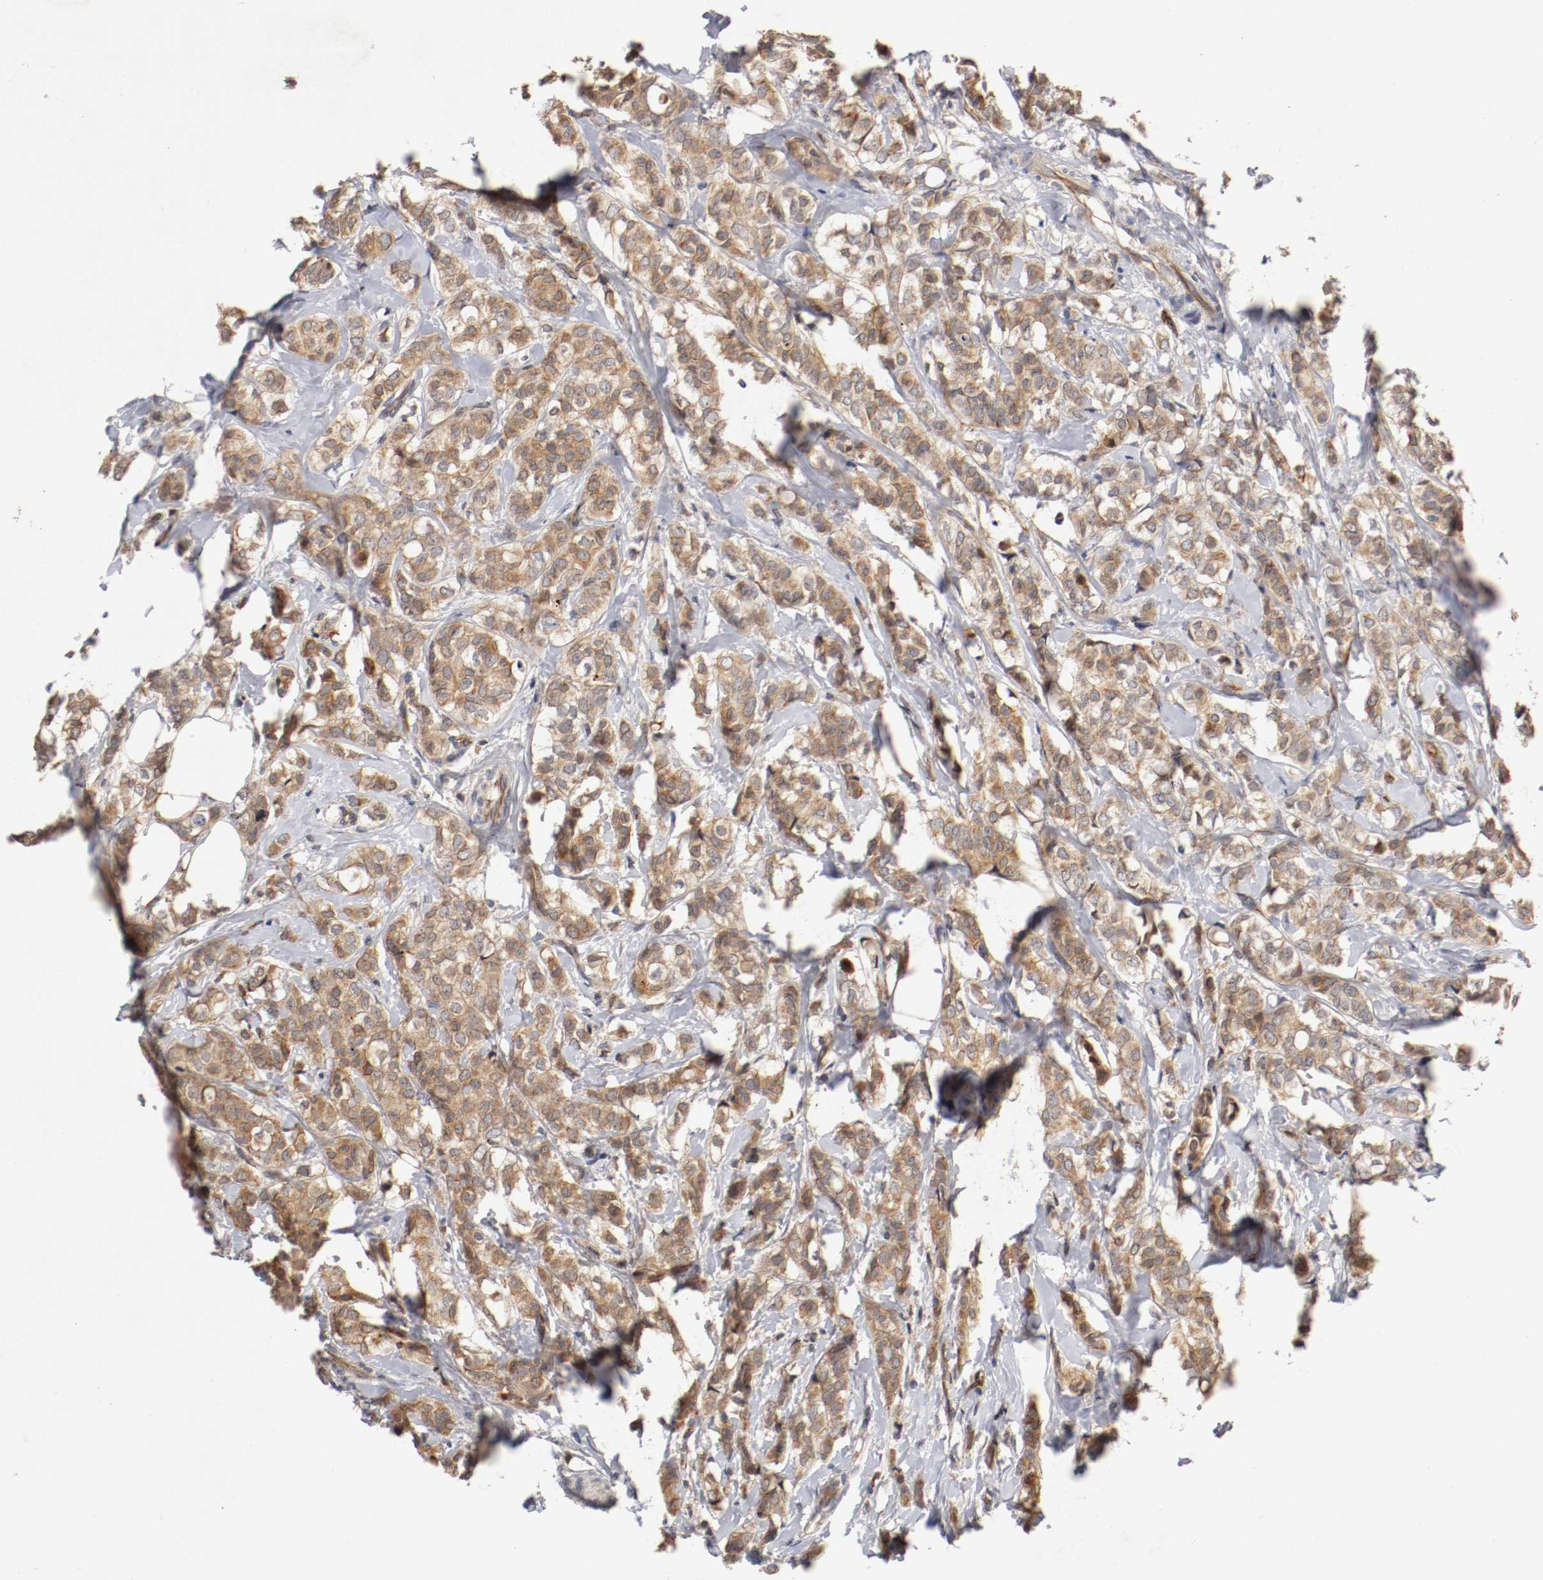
{"staining": {"intensity": "moderate", "quantity": ">75%", "location": "cytoplasmic/membranous"}, "tissue": "breast cancer", "cell_type": "Tumor cells", "image_type": "cancer", "snomed": [{"axis": "morphology", "description": "Lobular carcinoma"}, {"axis": "topography", "description": "Breast"}], "caption": "Immunohistochemistry (DAB (3,3'-diaminobenzidine)) staining of human breast cancer reveals moderate cytoplasmic/membranous protein expression in about >75% of tumor cells. The staining was performed using DAB (3,3'-diaminobenzidine), with brown indicating positive protein expression. Nuclei are stained blue with hematoxylin.", "gene": "TYK2", "patient": {"sex": "female", "age": 60}}